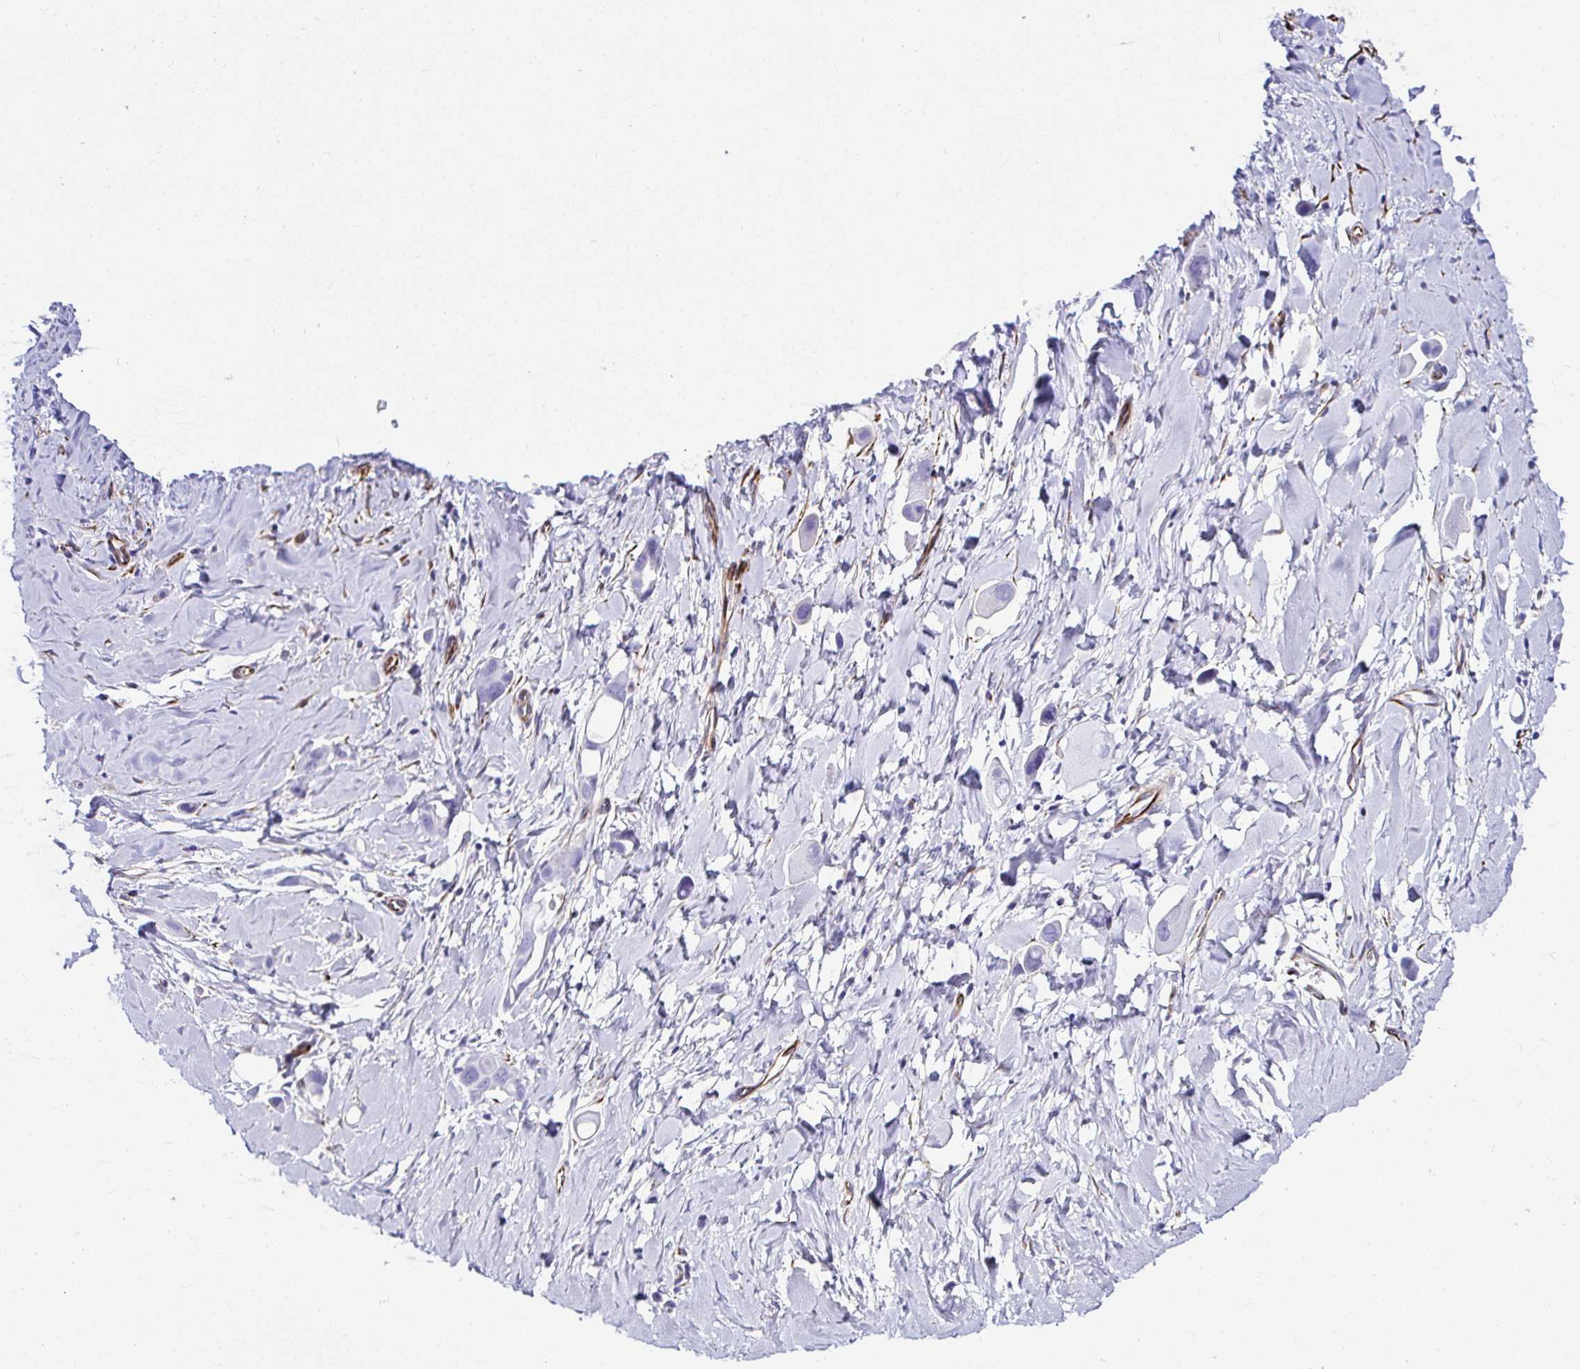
{"staining": {"intensity": "negative", "quantity": "none", "location": "none"}, "tissue": "lung cancer", "cell_type": "Tumor cells", "image_type": "cancer", "snomed": [{"axis": "morphology", "description": "Adenocarcinoma, NOS"}, {"axis": "topography", "description": "Lung"}], "caption": "An immunohistochemistry (IHC) photomicrograph of lung cancer is shown. There is no staining in tumor cells of lung cancer.", "gene": "DEPDC5", "patient": {"sex": "male", "age": 76}}